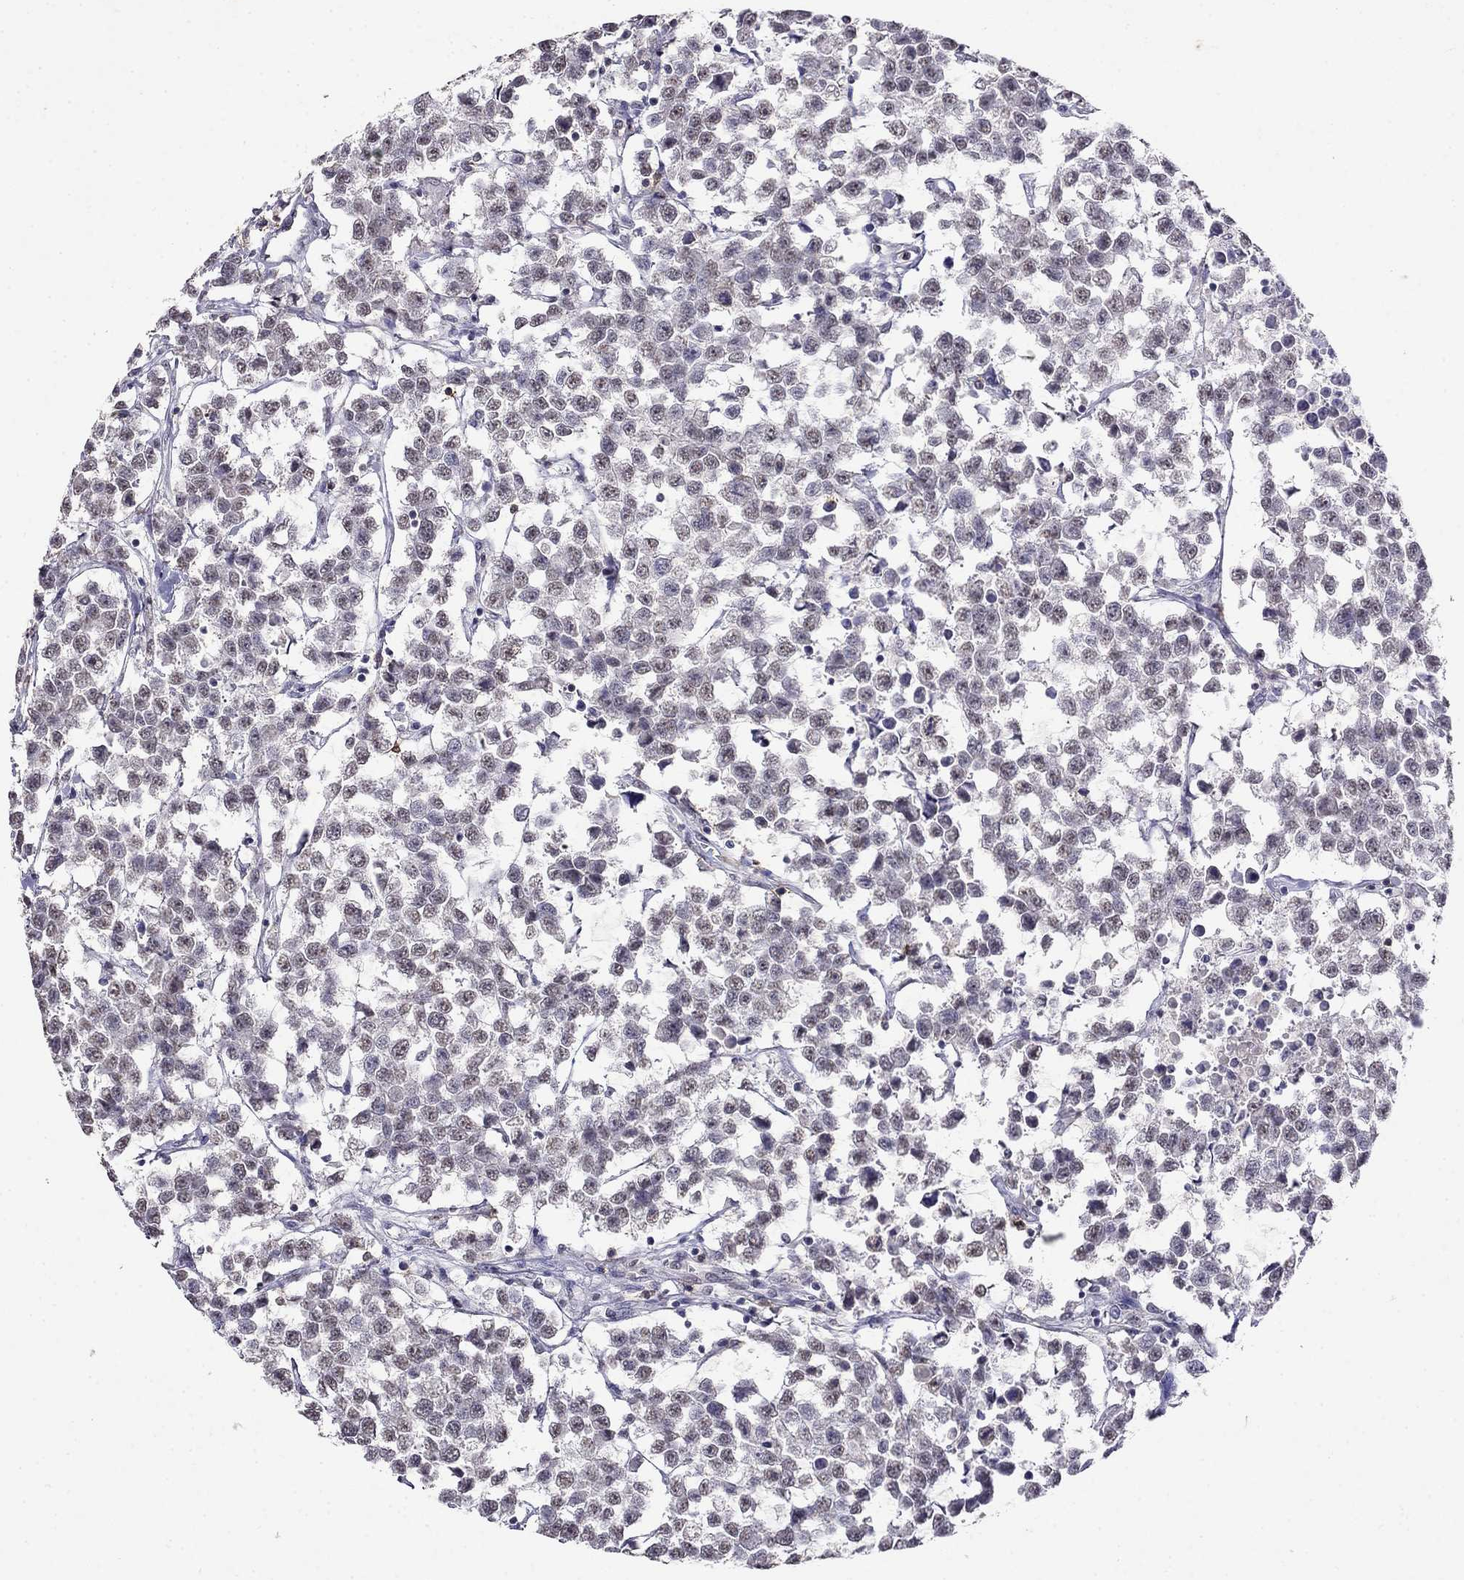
{"staining": {"intensity": "negative", "quantity": "none", "location": "none"}, "tissue": "testis cancer", "cell_type": "Tumor cells", "image_type": "cancer", "snomed": [{"axis": "morphology", "description": "Seminoma, NOS"}, {"axis": "topography", "description": "Testis"}], "caption": "A high-resolution image shows immunohistochemistry (IHC) staining of seminoma (testis), which reveals no significant expression in tumor cells.", "gene": "CD8B", "patient": {"sex": "male", "age": 59}}